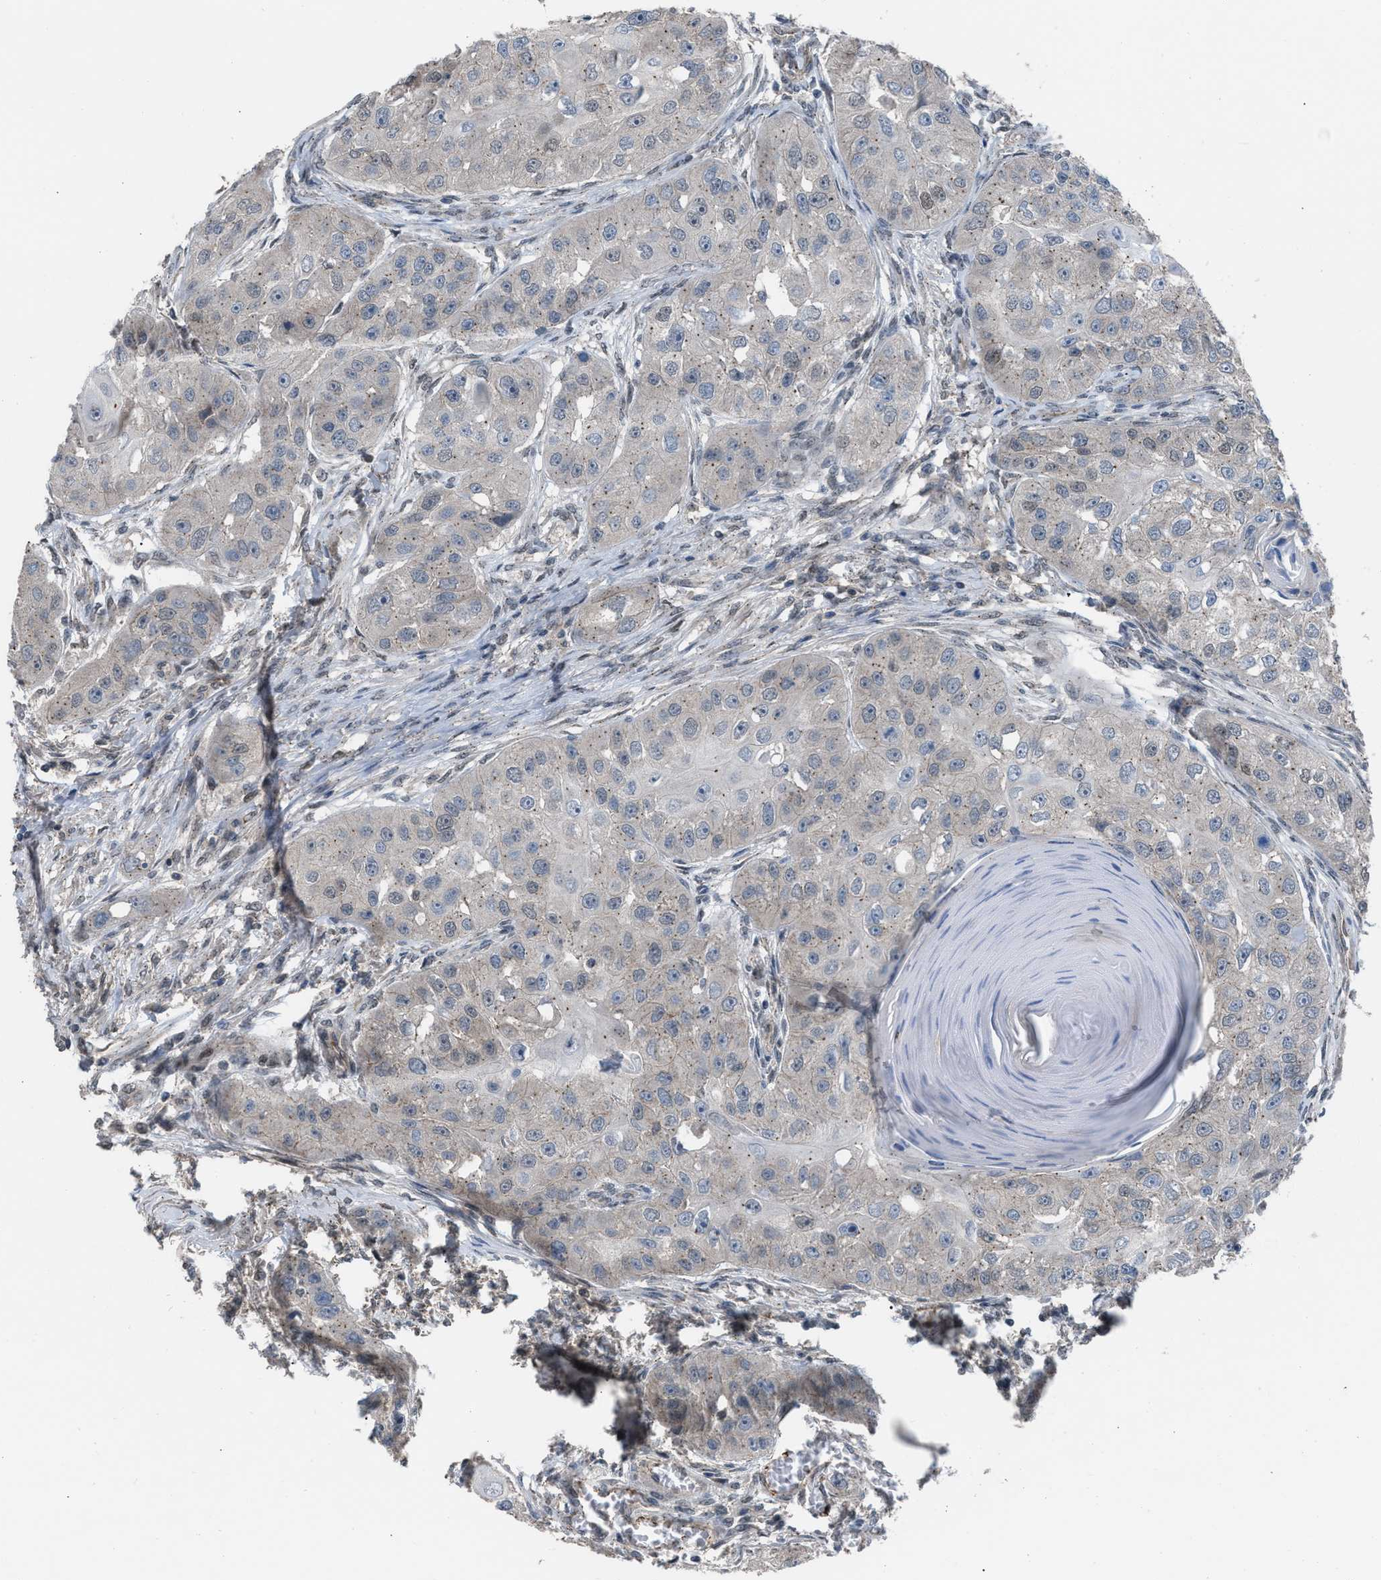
{"staining": {"intensity": "weak", "quantity": "25%-75%", "location": "cytoplasmic/membranous"}, "tissue": "head and neck cancer", "cell_type": "Tumor cells", "image_type": "cancer", "snomed": [{"axis": "morphology", "description": "Normal tissue, NOS"}, {"axis": "morphology", "description": "Squamous cell carcinoma, NOS"}, {"axis": "topography", "description": "Skeletal muscle"}, {"axis": "topography", "description": "Head-Neck"}], "caption": "An immunohistochemistry micrograph of tumor tissue is shown. Protein staining in brown labels weak cytoplasmic/membranous positivity in head and neck cancer (squamous cell carcinoma) within tumor cells.", "gene": "CRTC1", "patient": {"sex": "male", "age": 51}}